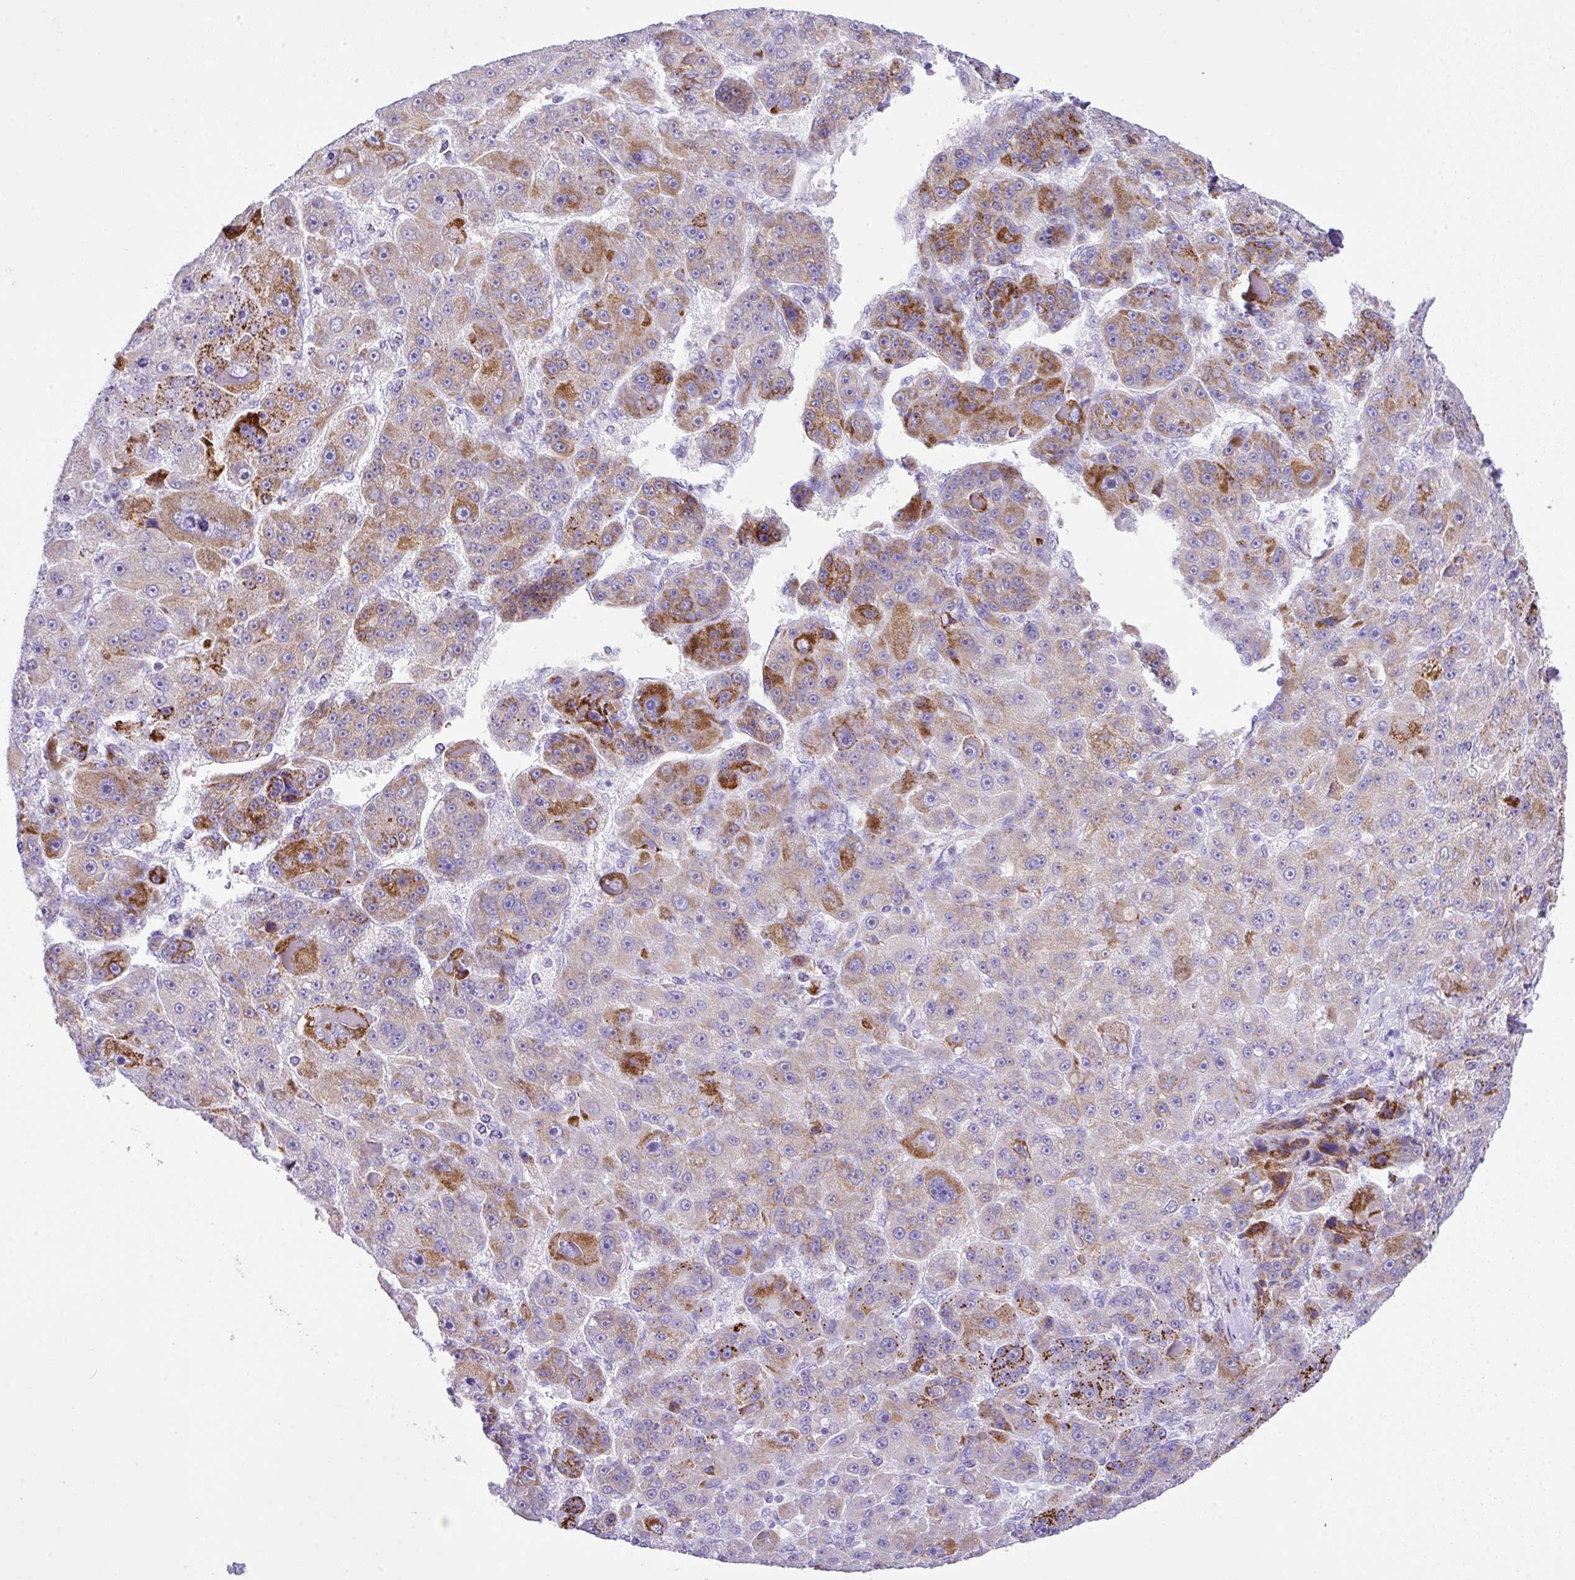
{"staining": {"intensity": "moderate", "quantity": "25%-75%", "location": "cytoplasmic/membranous"}, "tissue": "liver cancer", "cell_type": "Tumor cells", "image_type": "cancer", "snomed": [{"axis": "morphology", "description": "Carcinoma, Hepatocellular, NOS"}, {"axis": "topography", "description": "Liver"}], "caption": "A histopathology image showing moderate cytoplasmic/membranous staining in about 25%-75% of tumor cells in liver cancer (hepatocellular carcinoma), as visualized by brown immunohistochemical staining.", "gene": "RCAN2", "patient": {"sex": "male", "age": 76}}